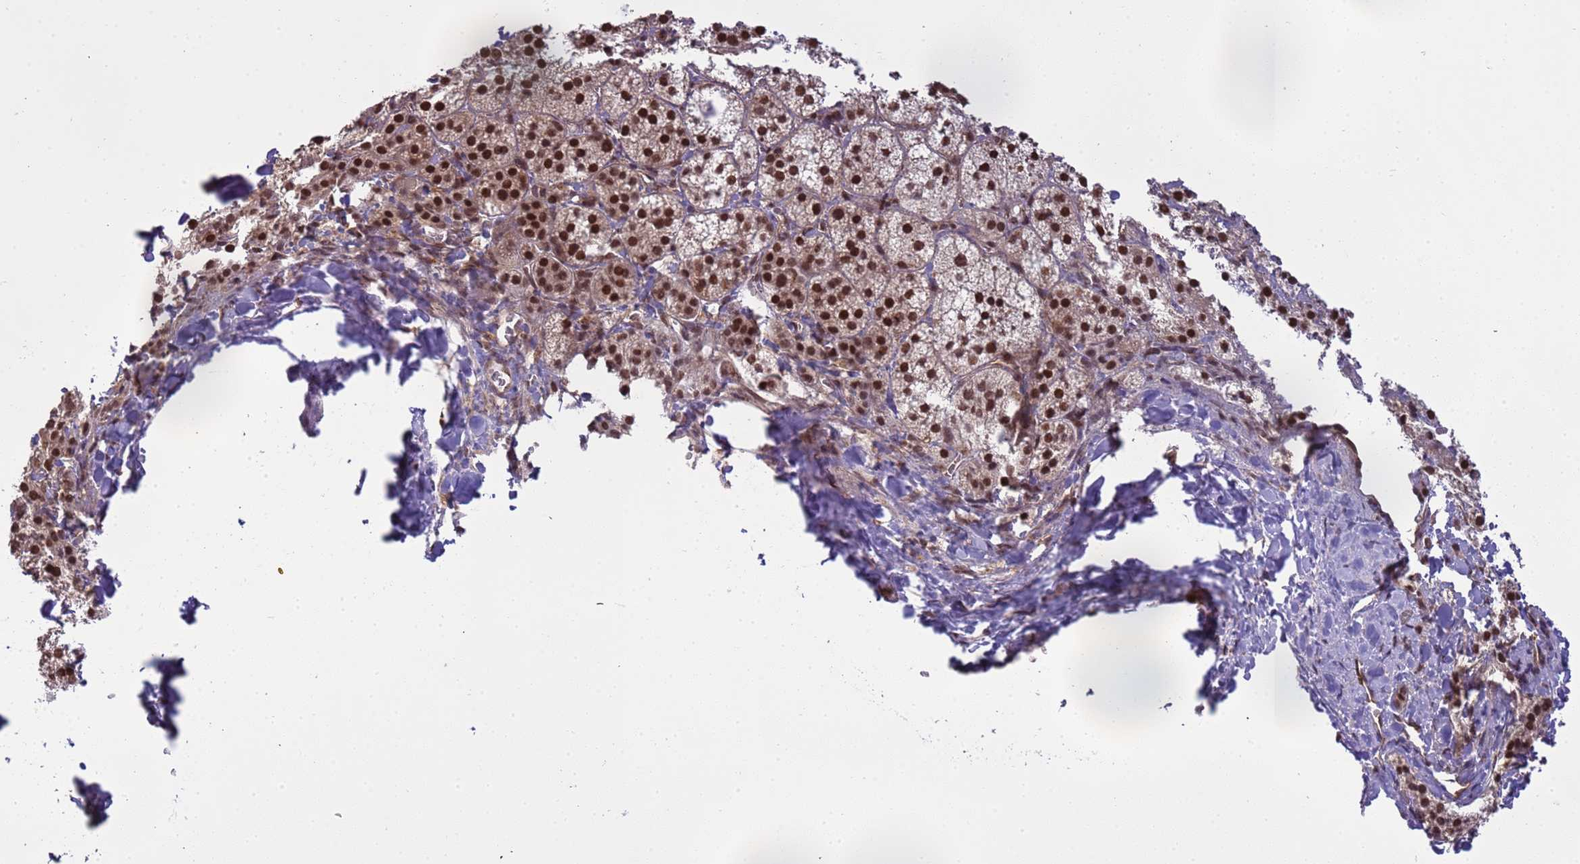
{"staining": {"intensity": "strong", "quantity": "<25%", "location": "nuclear"}, "tissue": "adrenal gland", "cell_type": "Glandular cells", "image_type": "normal", "snomed": [{"axis": "morphology", "description": "Normal tissue, NOS"}, {"axis": "topography", "description": "Adrenal gland"}], "caption": "Brown immunohistochemical staining in benign human adrenal gland exhibits strong nuclear expression in about <25% of glandular cells. The staining was performed using DAB (3,3'-diaminobenzidine) to visualize the protein expression in brown, while the nuclei were stained in blue with hematoxylin (Magnification: 20x).", "gene": "EMC2", "patient": {"sex": "female", "age": 44}}